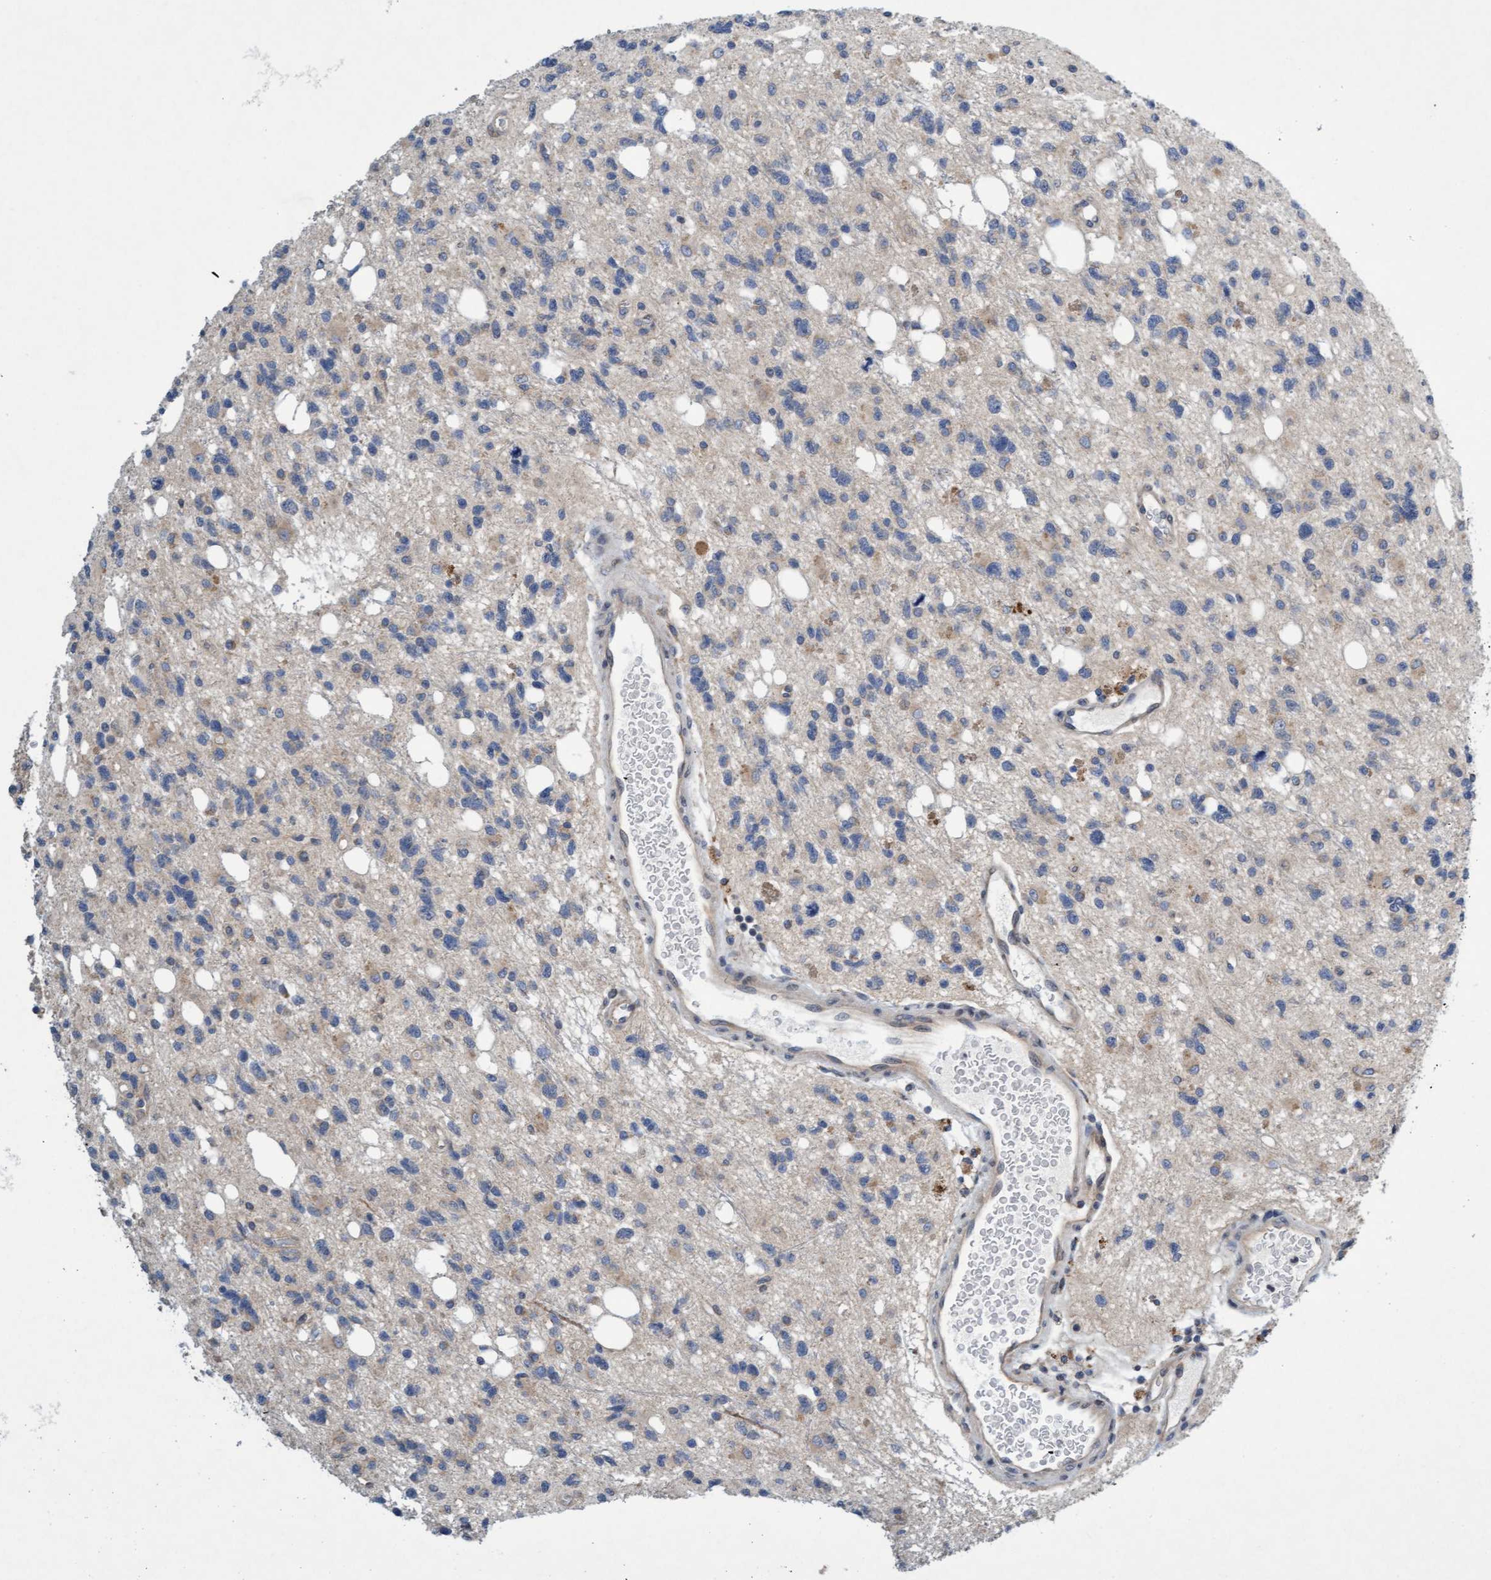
{"staining": {"intensity": "weak", "quantity": "<25%", "location": "cytoplasmic/membranous"}, "tissue": "glioma", "cell_type": "Tumor cells", "image_type": "cancer", "snomed": [{"axis": "morphology", "description": "Glioma, malignant, High grade"}, {"axis": "topography", "description": "Brain"}], "caption": "Tumor cells show no significant expression in glioma.", "gene": "DDHD2", "patient": {"sex": "female", "age": 62}}